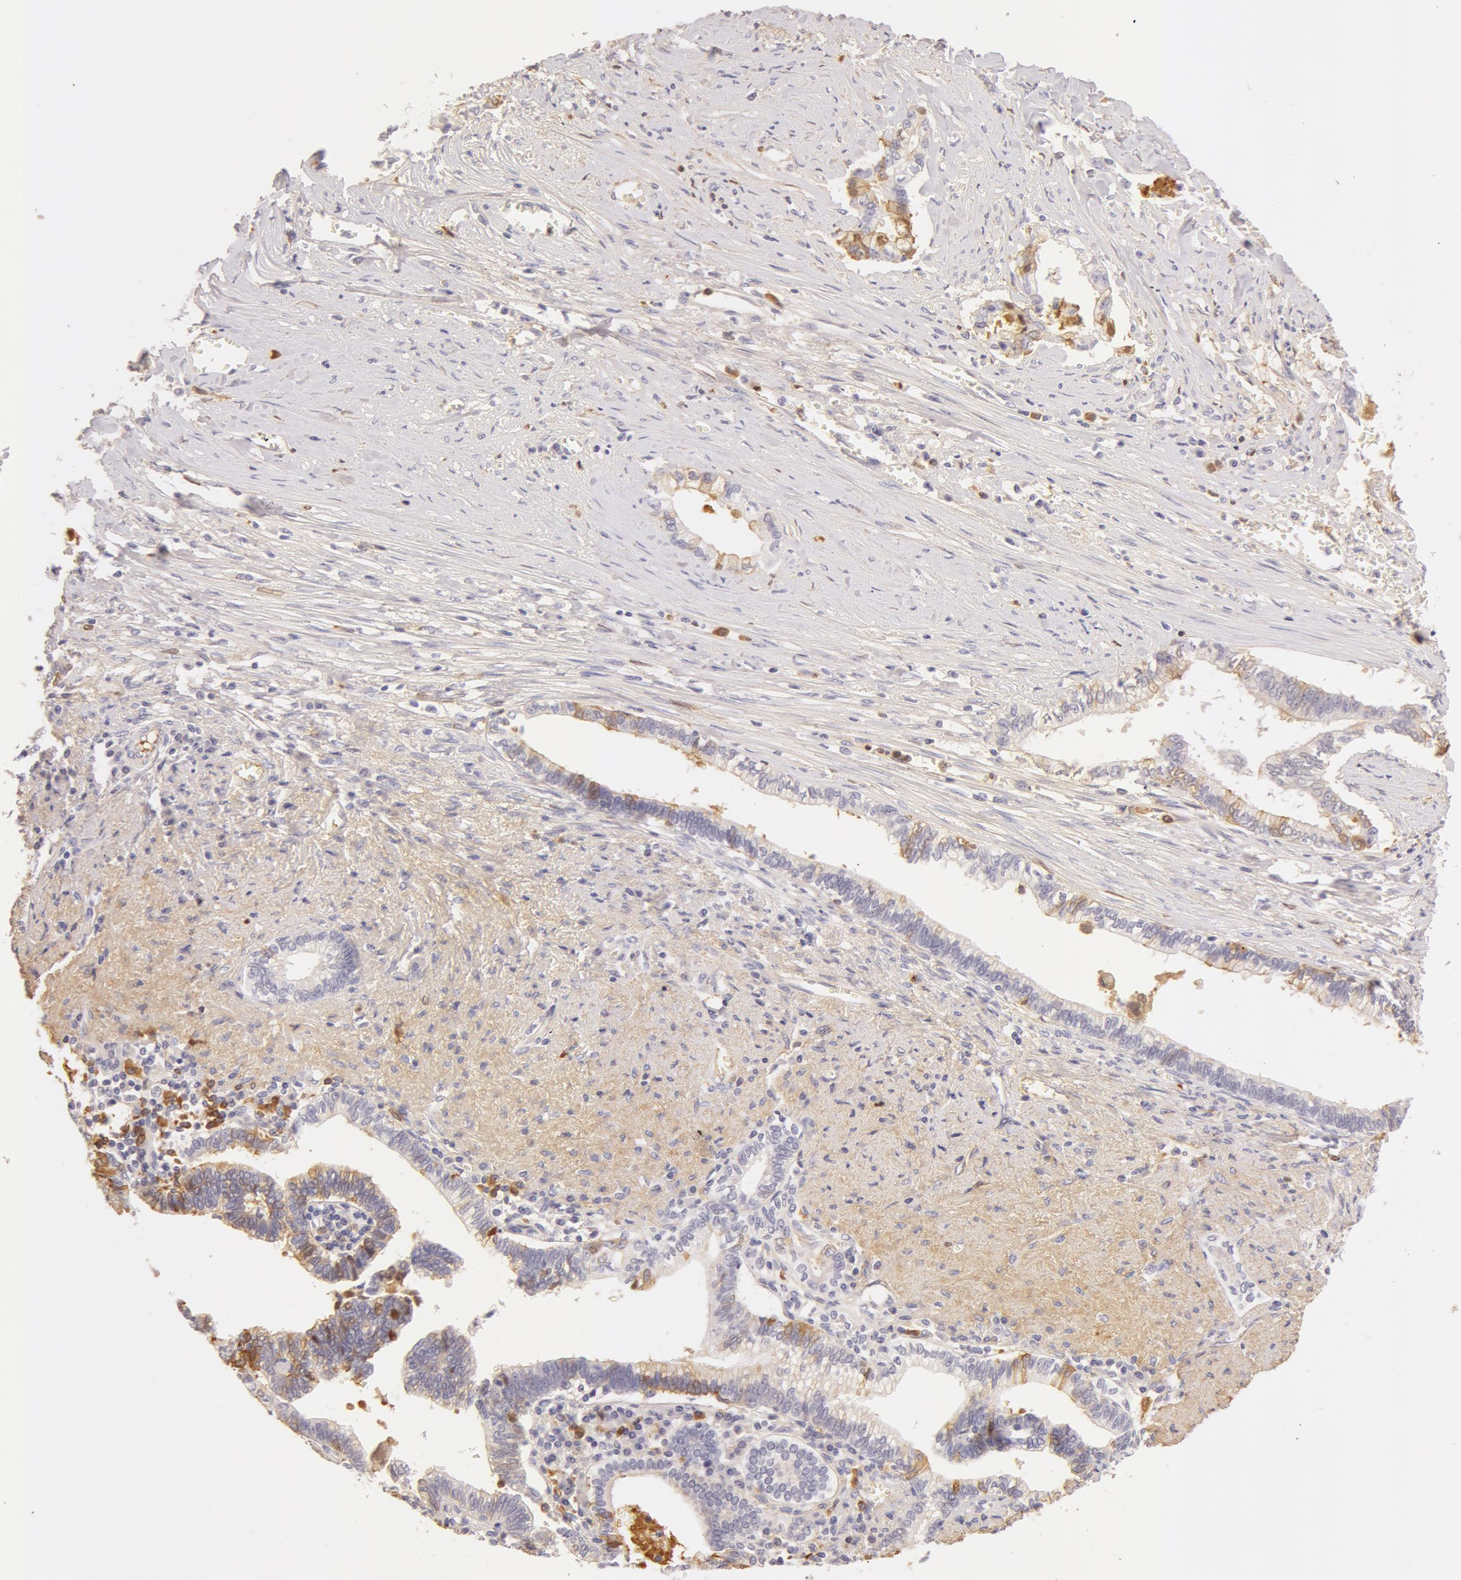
{"staining": {"intensity": "weak", "quantity": "<25%", "location": "cytoplasmic/membranous"}, "tissue": "liver cancer", "cell_type": "Tumor cells", "image_type": "cancer", "snomed": [{"axis": "morphology", "description": "Cholangiocarcinoma"}, {"axis": "topography", "description": "Liver"}], "caption": "Immunohistochemistry (IHC) of liver cholangiocarcinoma exhibits no expression in tumor cells. (DAB (3,3'-diaminobenzidine) immunohistochemistry with hematoxylin counter stain).", "gene": "AHSG", "patient": {"sex": "male", "age": 57}}